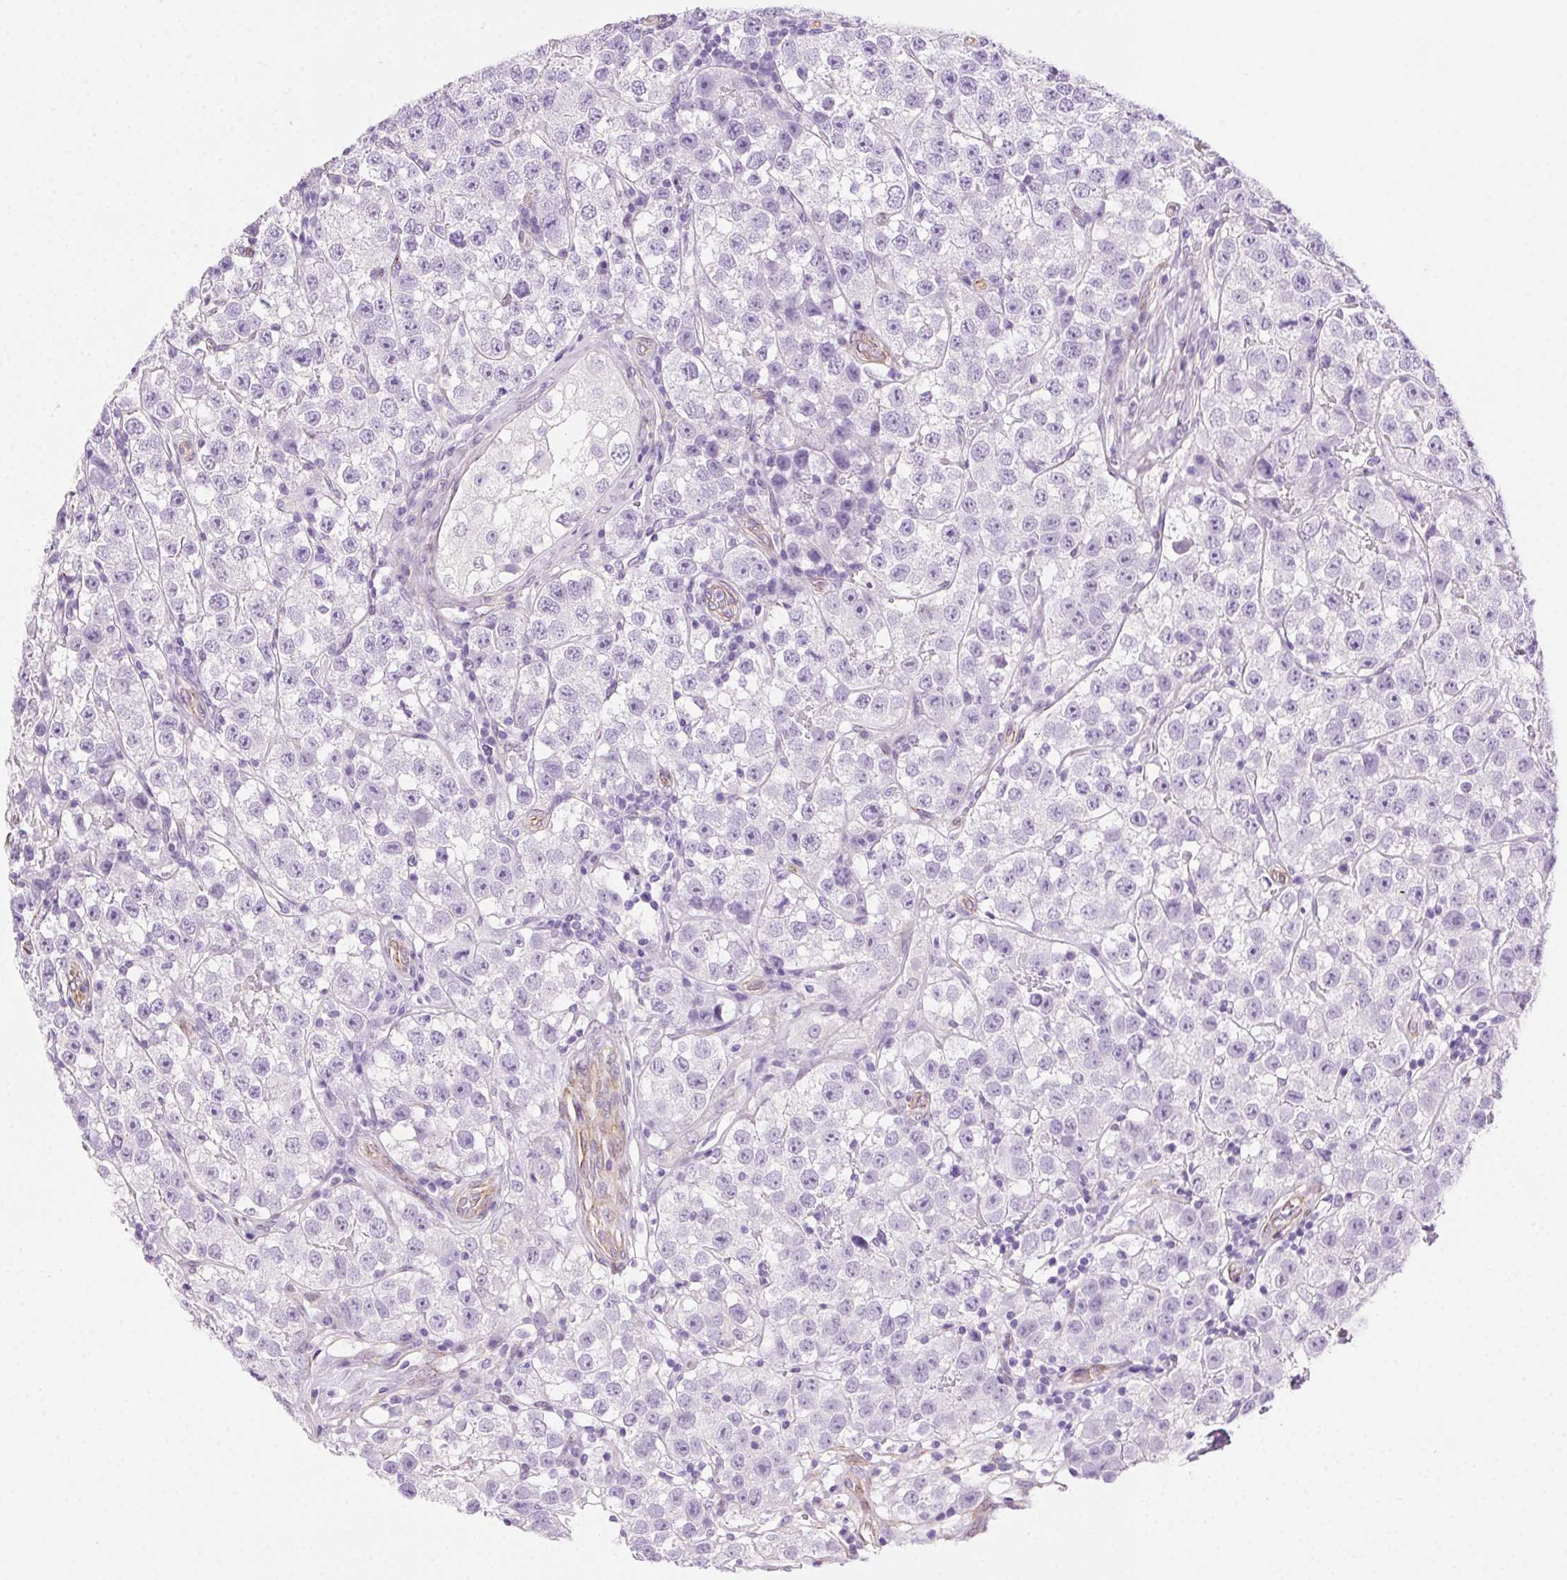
{"staining": {"intensity": "negative", "quantity": "none", "location": "none"}, "tissue": "testis cancer", "cell_type": "Tumor cells", "image_type": "cancer", "snomed": [{"axis": "morphology", "description": "Seminoma, NOS"}, {"axis": "topography", "description": "Testis"}], "caption": "DAB (3,3'-diaminobenzidine) immunohistochemical staining of seminoma (testis) demonstrates no significant positivity in tumor cells.", "gene": "SHCBP1L", "patient": {"sex": "male", "age": 34}}